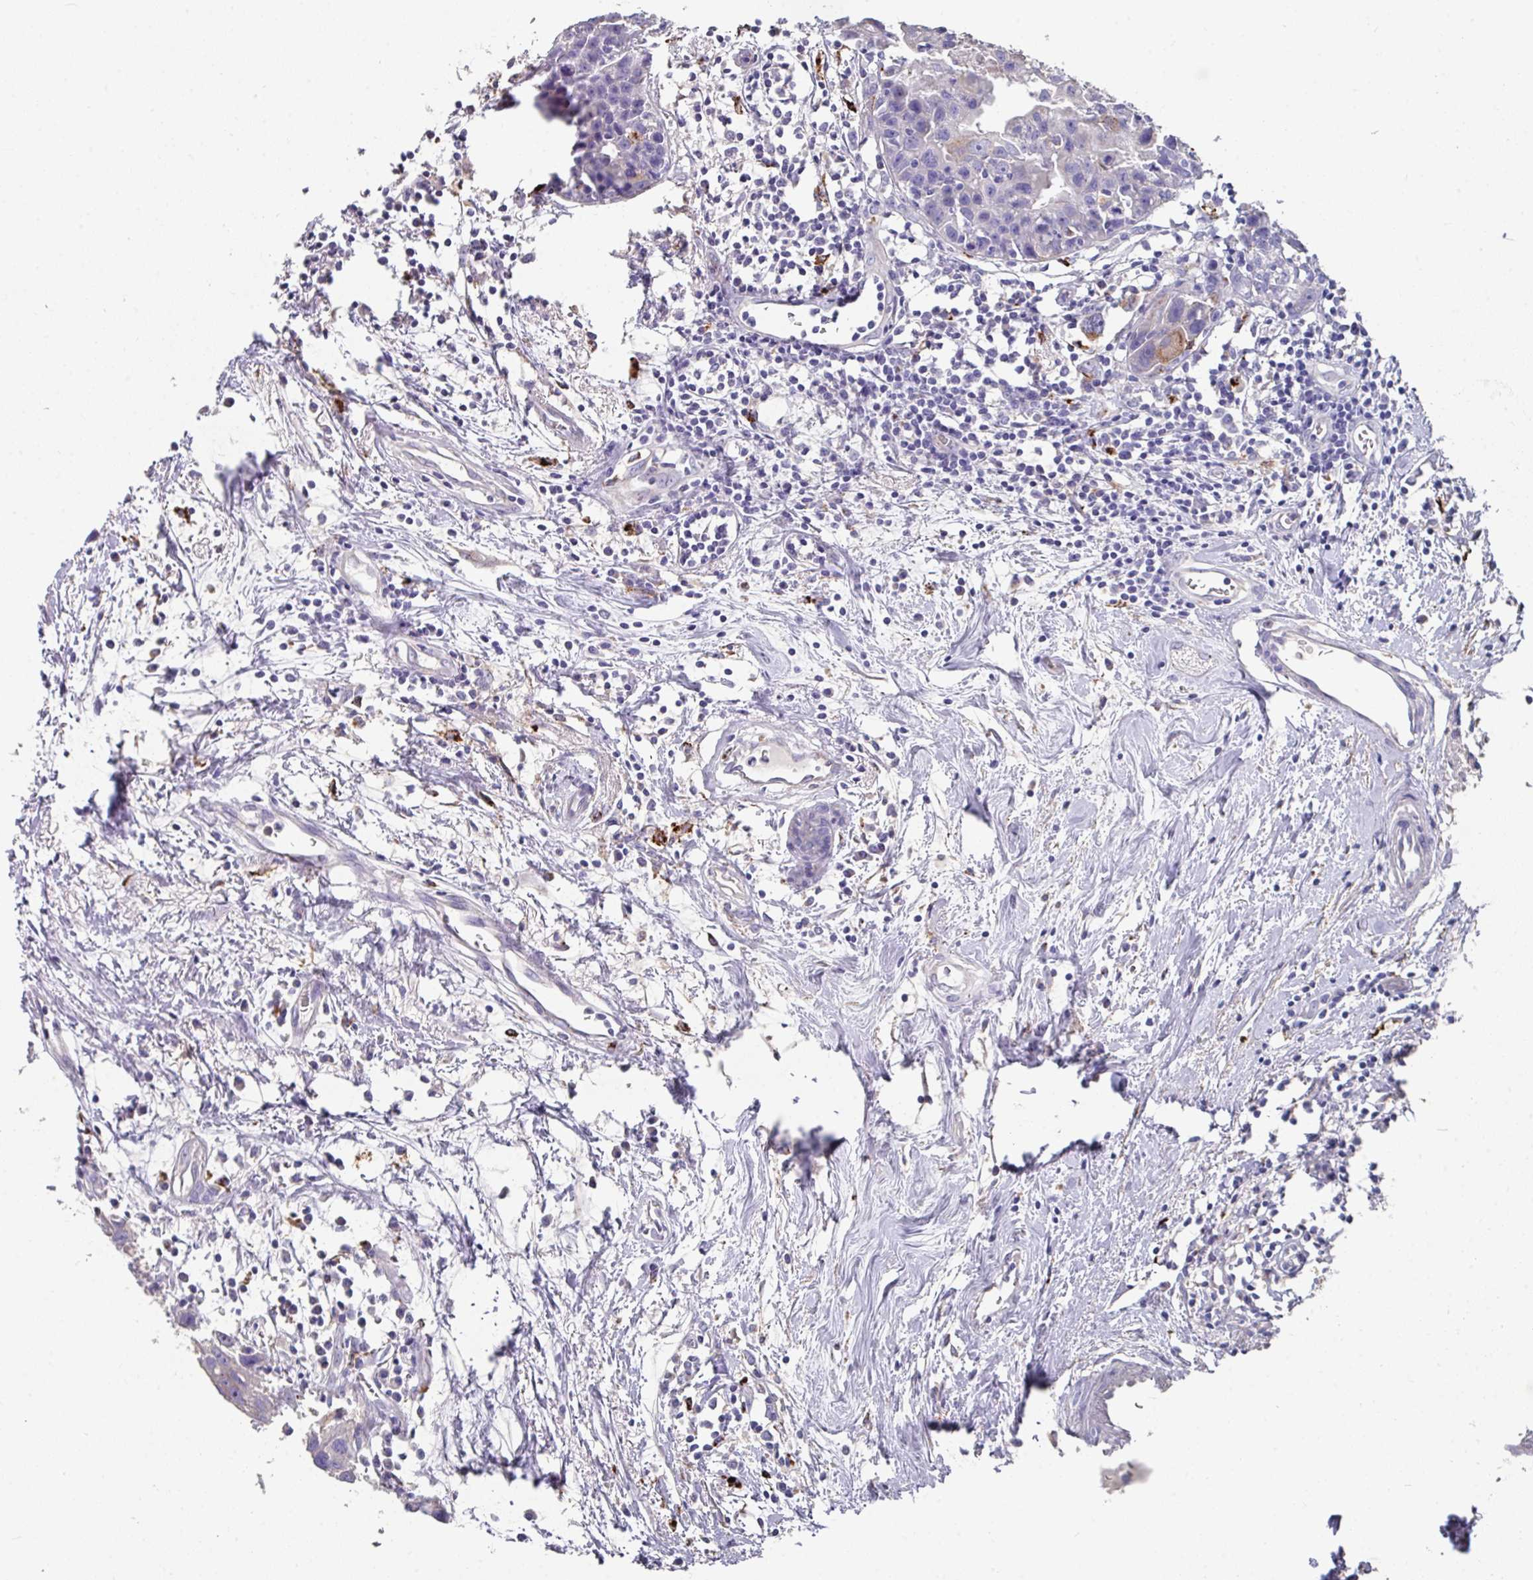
{"staining": {"intensity": "moderate", "quantity": "<25%", "location": "cytoplasmic/membranous"}, "tissue": "breast cancer", "cell_type": "Tumor cells", "image_type": "cancer", "snomed": [{"axis": "morphology", "description": "Carcinoma, NOS"}, {"axis": "topography", "description": "Breast"}], "caption": "IHC staining of carcinoma (breast), which demonstrates low levels of moderate cytoplasmic/membranous staining in about <25% of tumor cells indicating moderate cytoplasmic/membranous protein positivity. The staining was performed using DAB (brown) for protein detection and nuclei were counterstained in hematoxylin (blue).", "gene": "CPVL", "patient": {"sex": "female", "age": 60}}